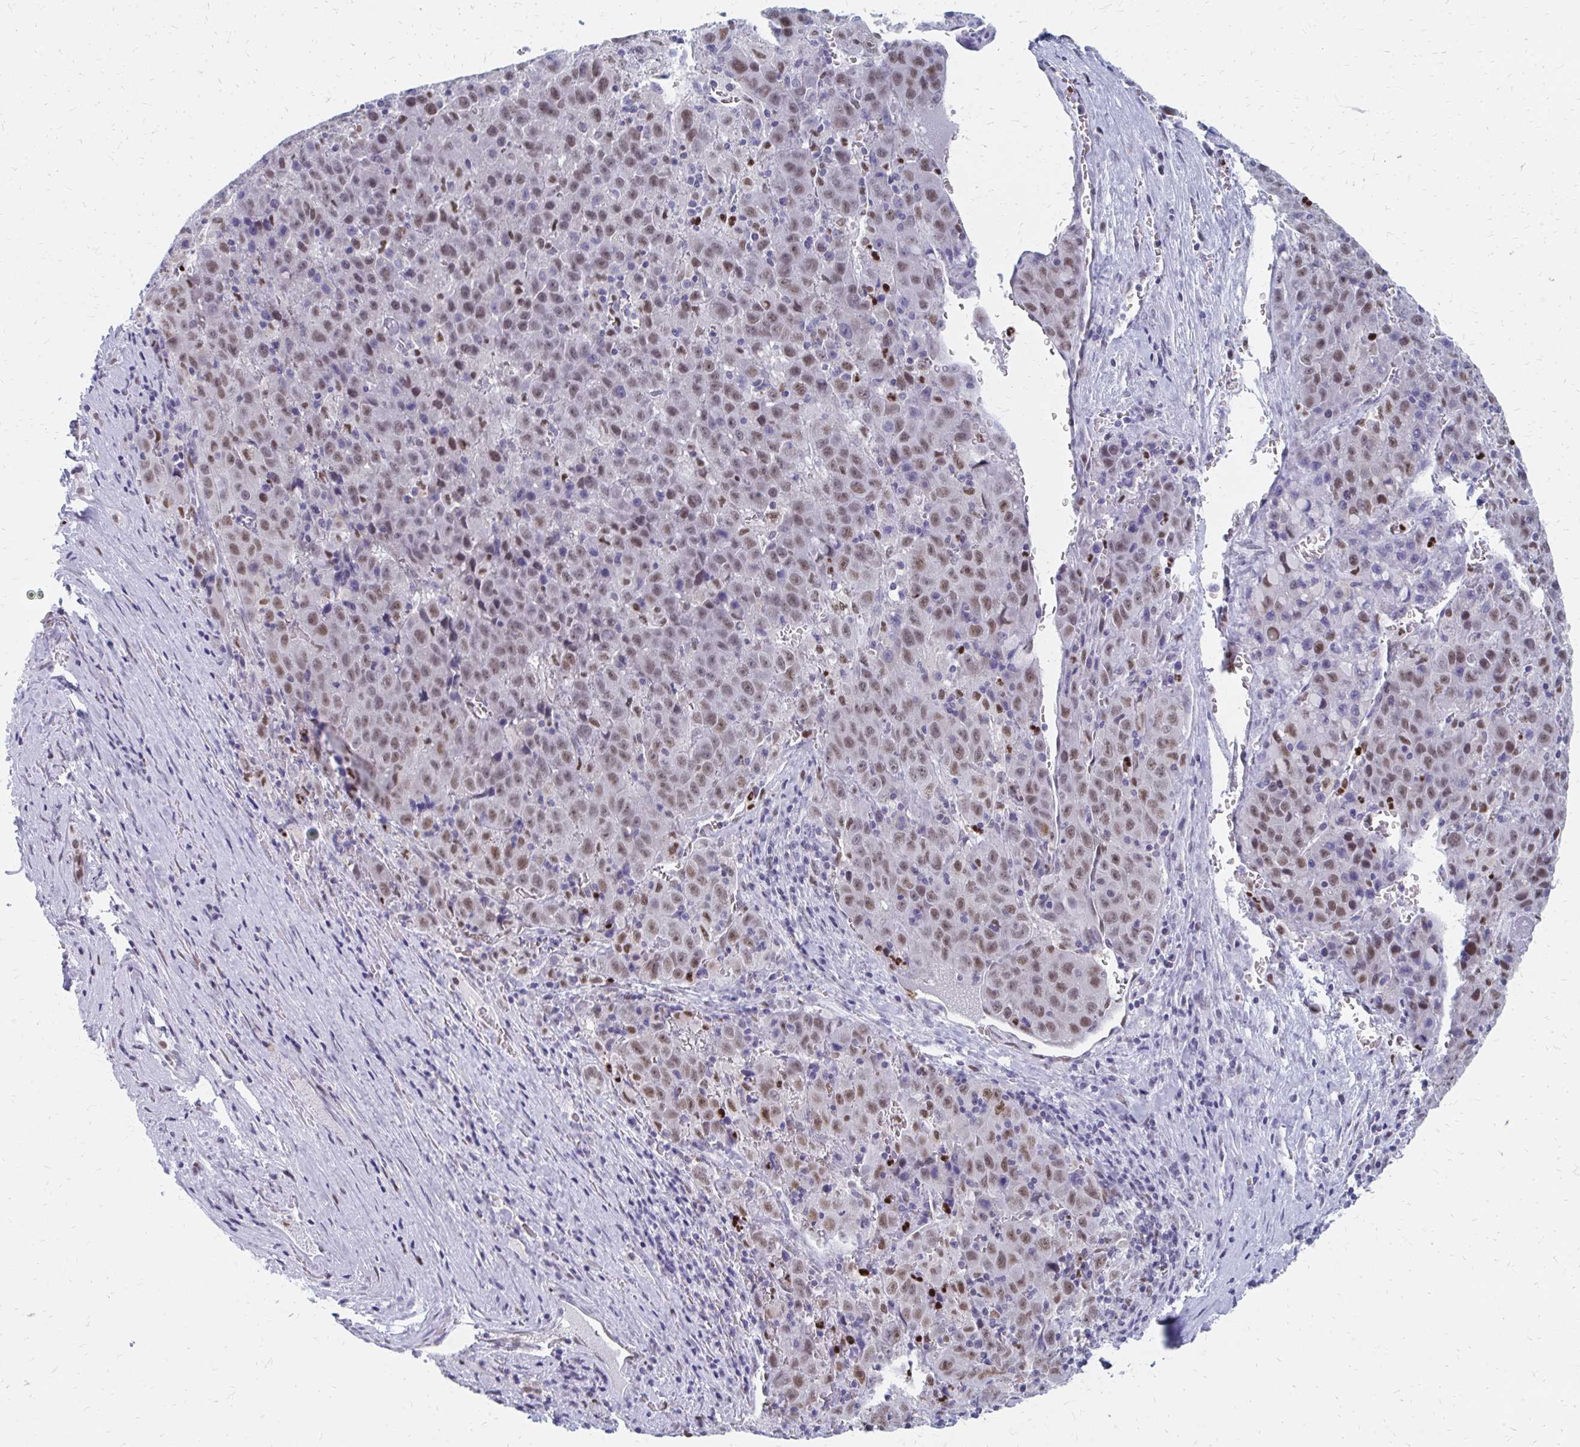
{"staining": {"intensity": "weak", "quantity": ">75%", "location": "nuclear"}, "tissue": "liver cancer", "cell_type": "Tumor cells", "image_type": "cancer", "snomed": [{"axis": "morphology", "description": "Carcinoma, Hepatocellular, NOS"}, {"axis": "topography", "description": "Liver"}], "caption": "A micrograph showing weak nuclear staining in approximately >75% of tumor cells in liver cancer, as visualized by brown immunohistochemical staining.", "gene": "PLK3", "patient": {"sex": "female", "age": 53}}